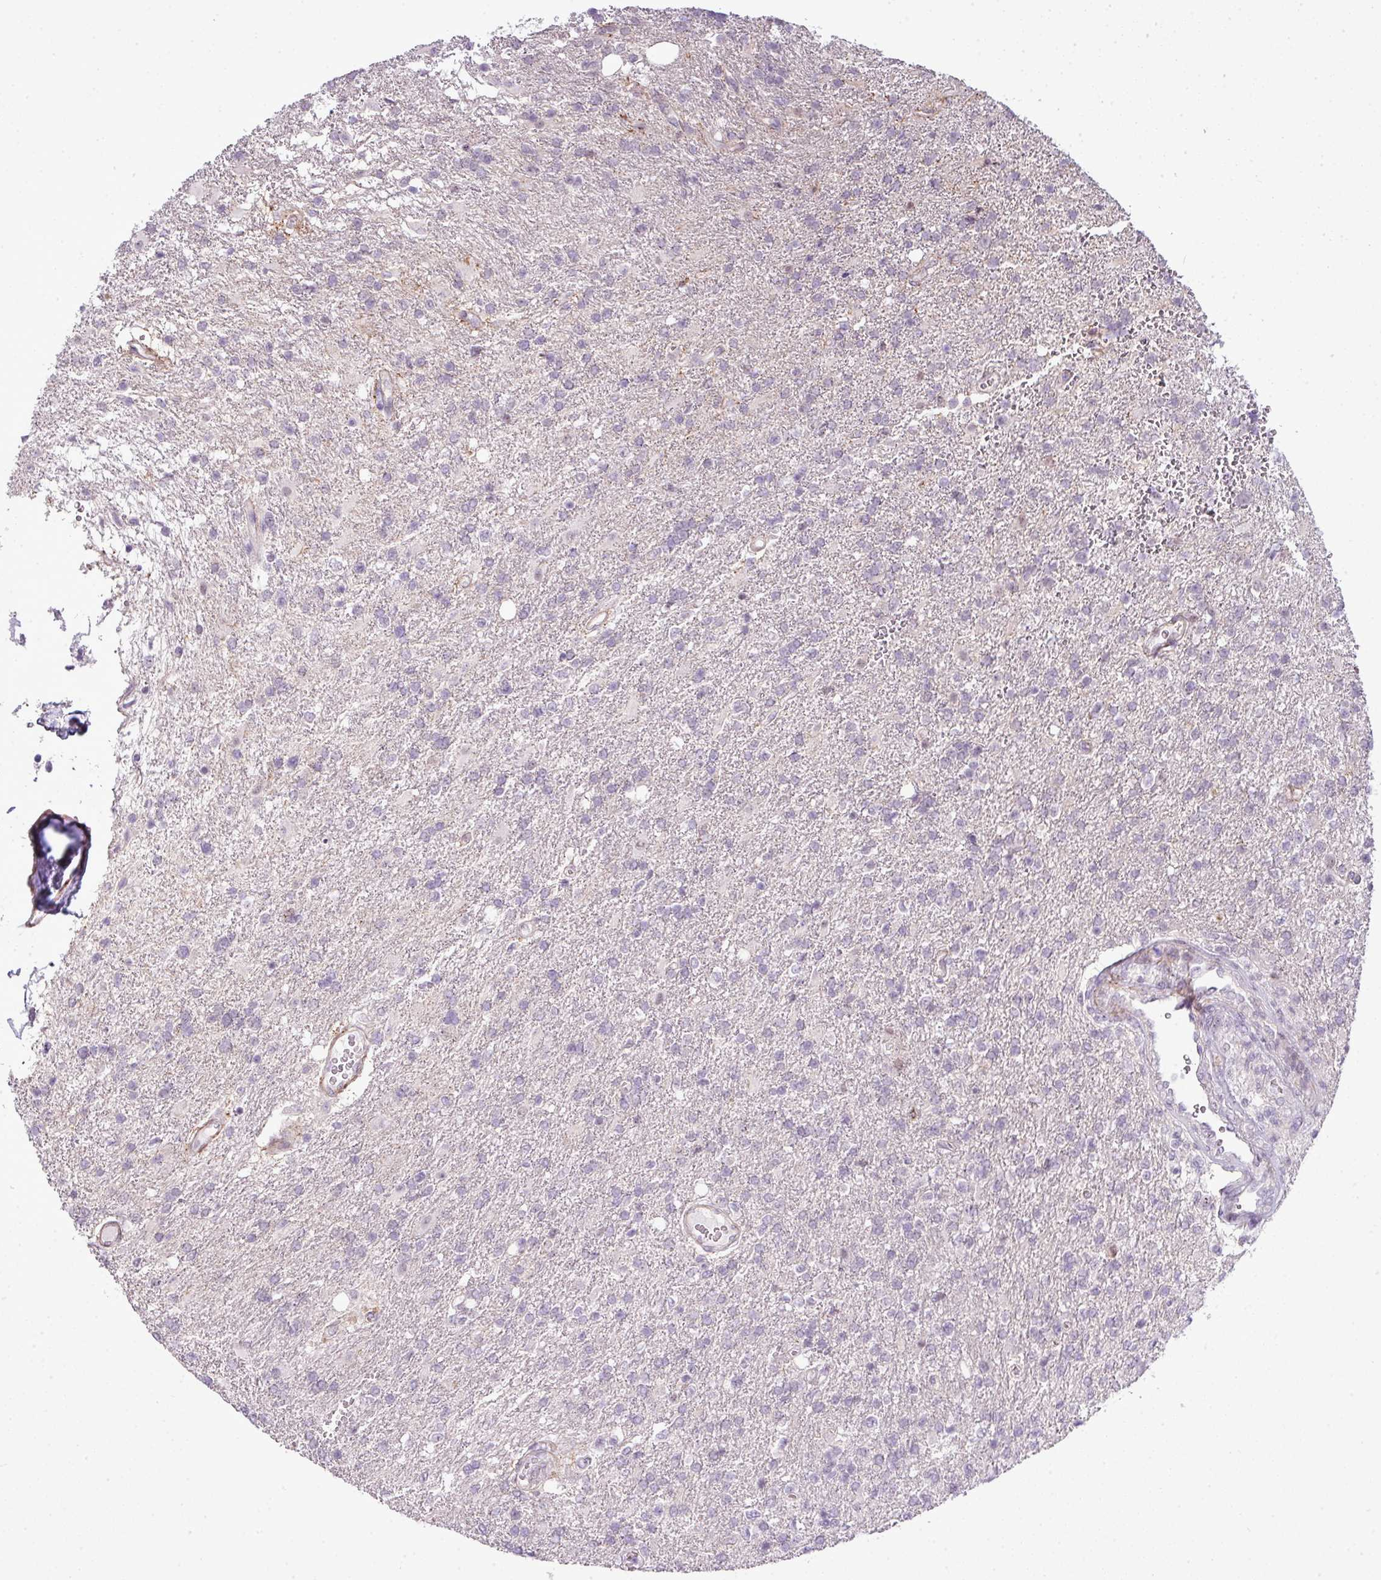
{"staining": {"intensity": "negative", "quantity": "none", "location": "none"}, "tissue": "glioma", "cell_type": "Tumor cells", "image_type": "cancer", "snomed": [{"axis": "morphology", "description": "Glioma, malignant, High grade"}, {"axis": "topography", "description": "Brain"}], "caption": "A high-resolution histopathology image shows IHC staining of malignant glioma (high-grade), which demonstrates no significant staining in tumor cells.", "gene": "ZNF688", "patient": {"sex": "male", "age": 56}}